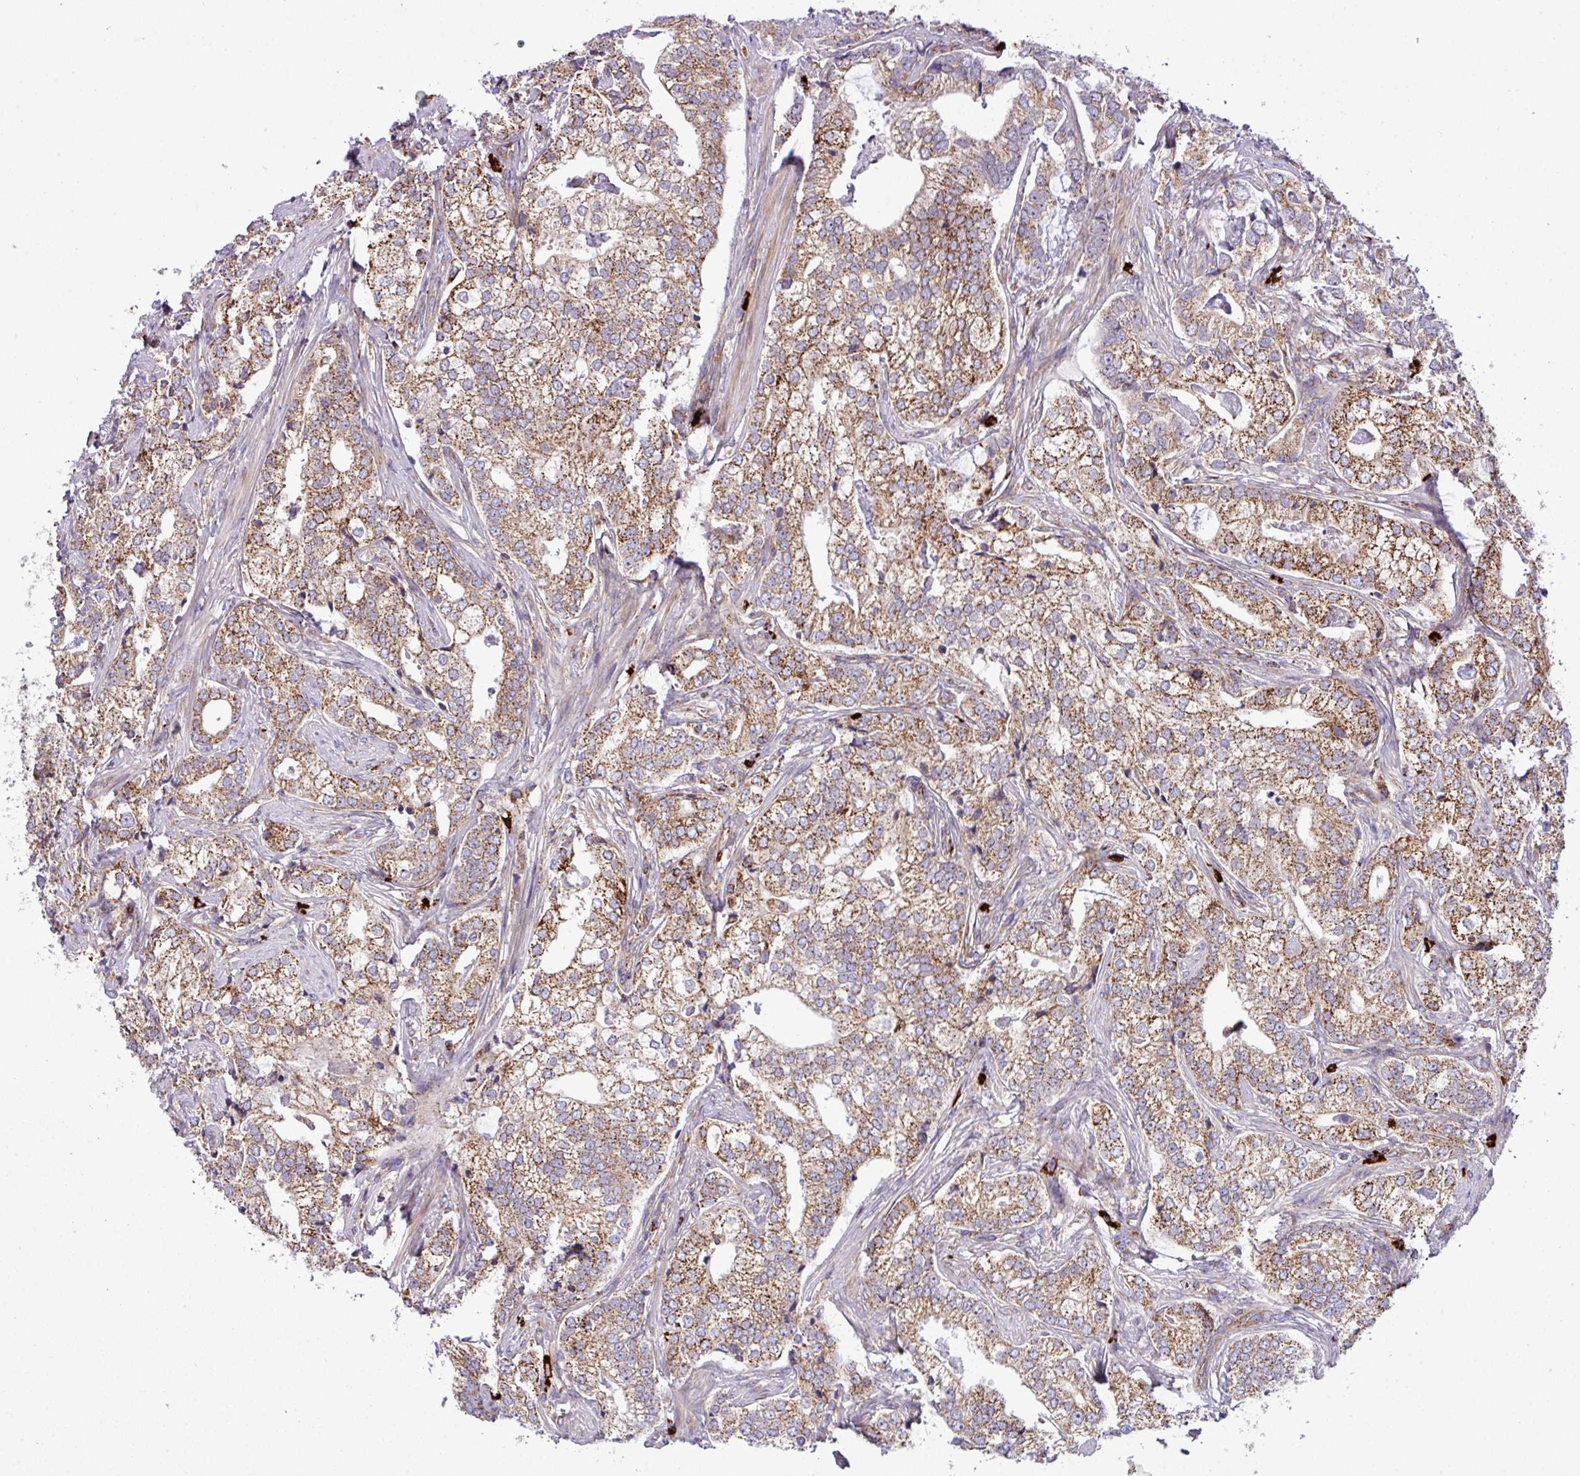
{"staining": {"intensity": "moderate", "quantity": ">75%", "location": "cytoplasmic/membranous"}, "tissue": "prostate cancer", "cell_type": "Tumor cells", "image_type": "cancer", "snomed": [{"axis": "morphology", "description": "Adenocarcinoma, High grade"}, {"axis": "topography", "description": "Prostate"}], "caption": "DAB immunohistochemical staining of human high-grade adenocarcinoma (prostate) displays moderate cytoplasmic/membranous protein positivity in approximately >75% of tumor cells.", "gene": "ZNF569", "patient": {"sex": "male", "age": 69}}